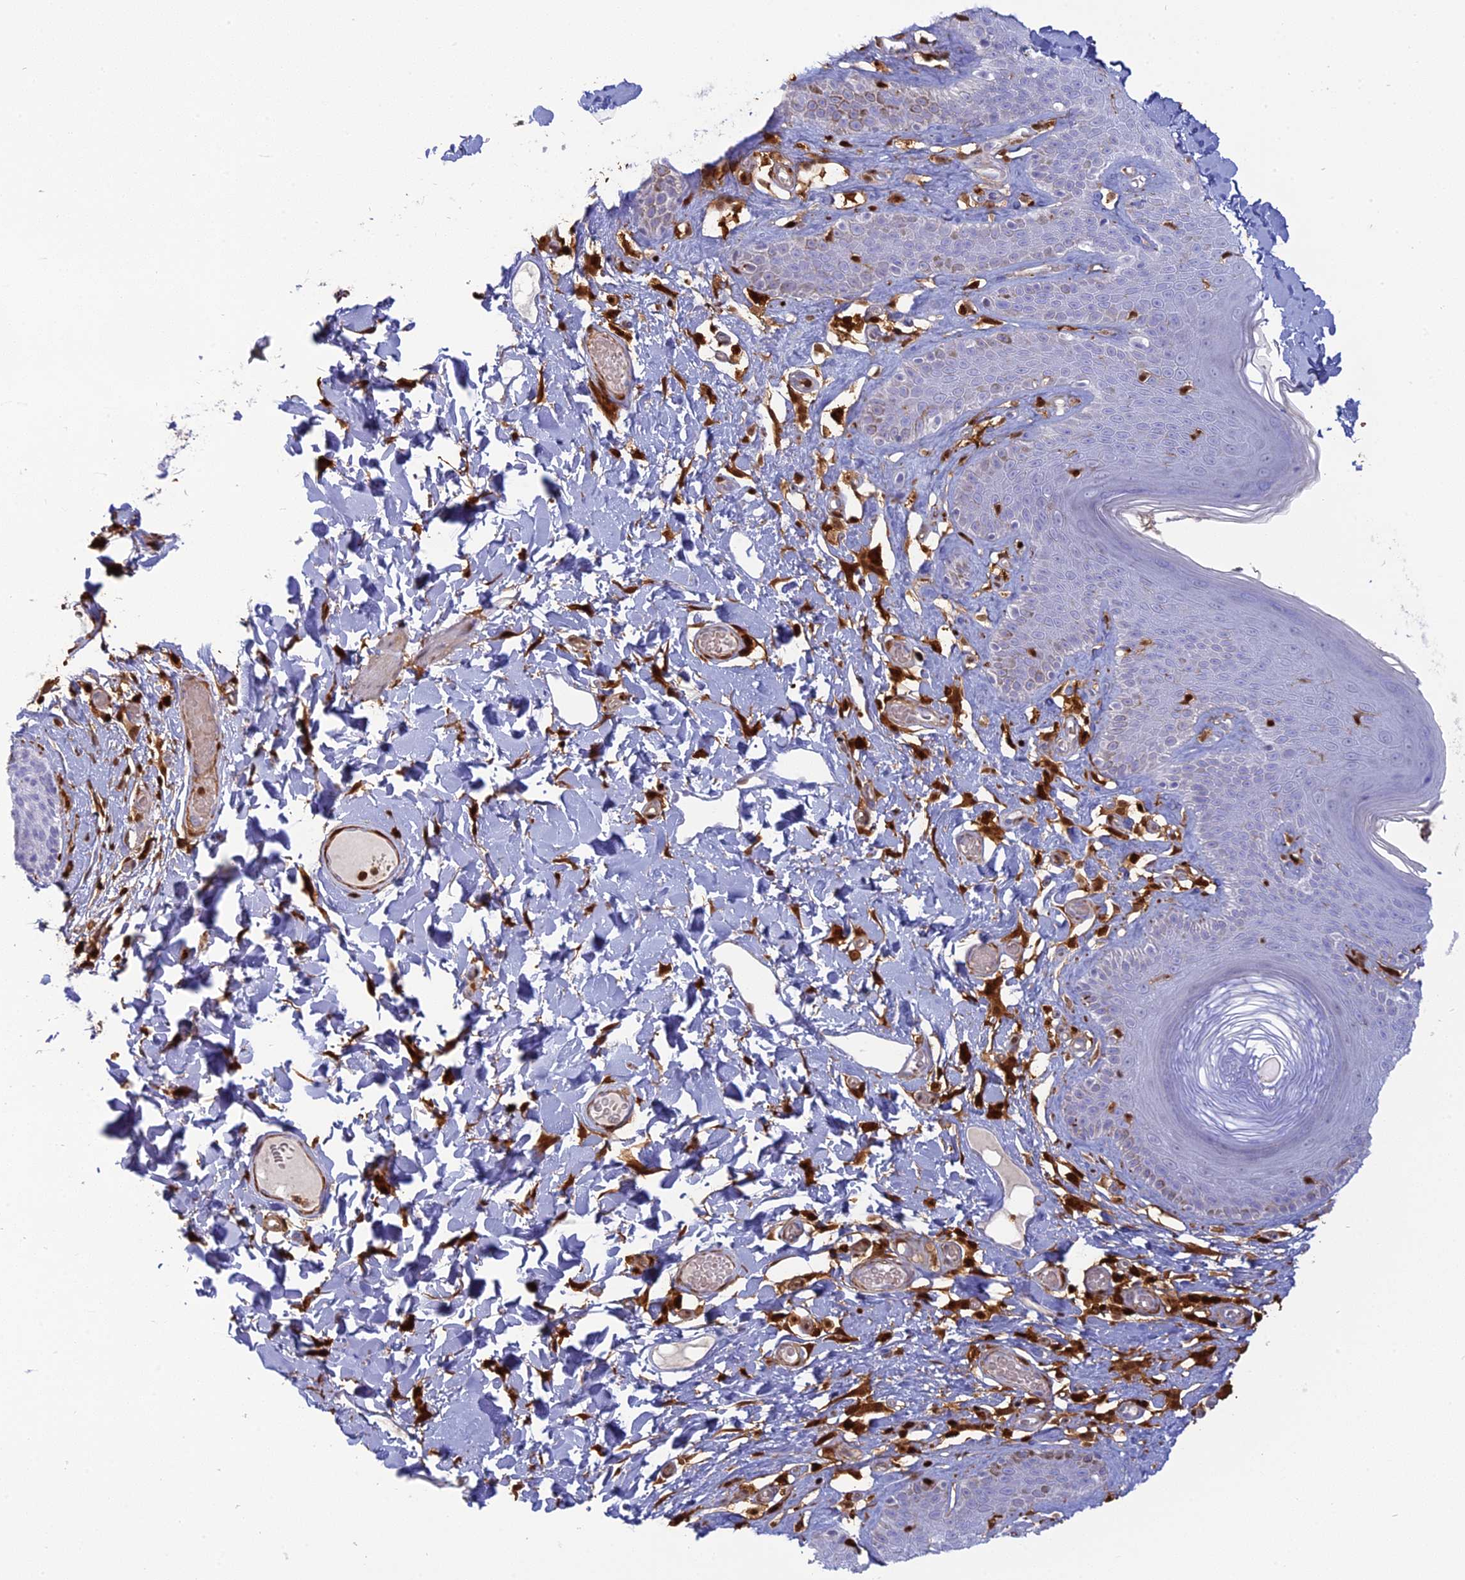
{"staining": {"intensity": "negative", "quantity": "none", "location": "none"}, "tissue": "skin", "cell_type": "Epidermal cells", "image_type": "normal", "snomed": [{"axis": "morphology", "description": "Normal tissue, NOS"}, {"axis": "topography", "description": "Vulva"}], "caption": "Micrograph shows no protein positivity in epidermal cells of normal skin.", "gene": "PGBD4", "patient": {"sex": "female", "age": 73}}